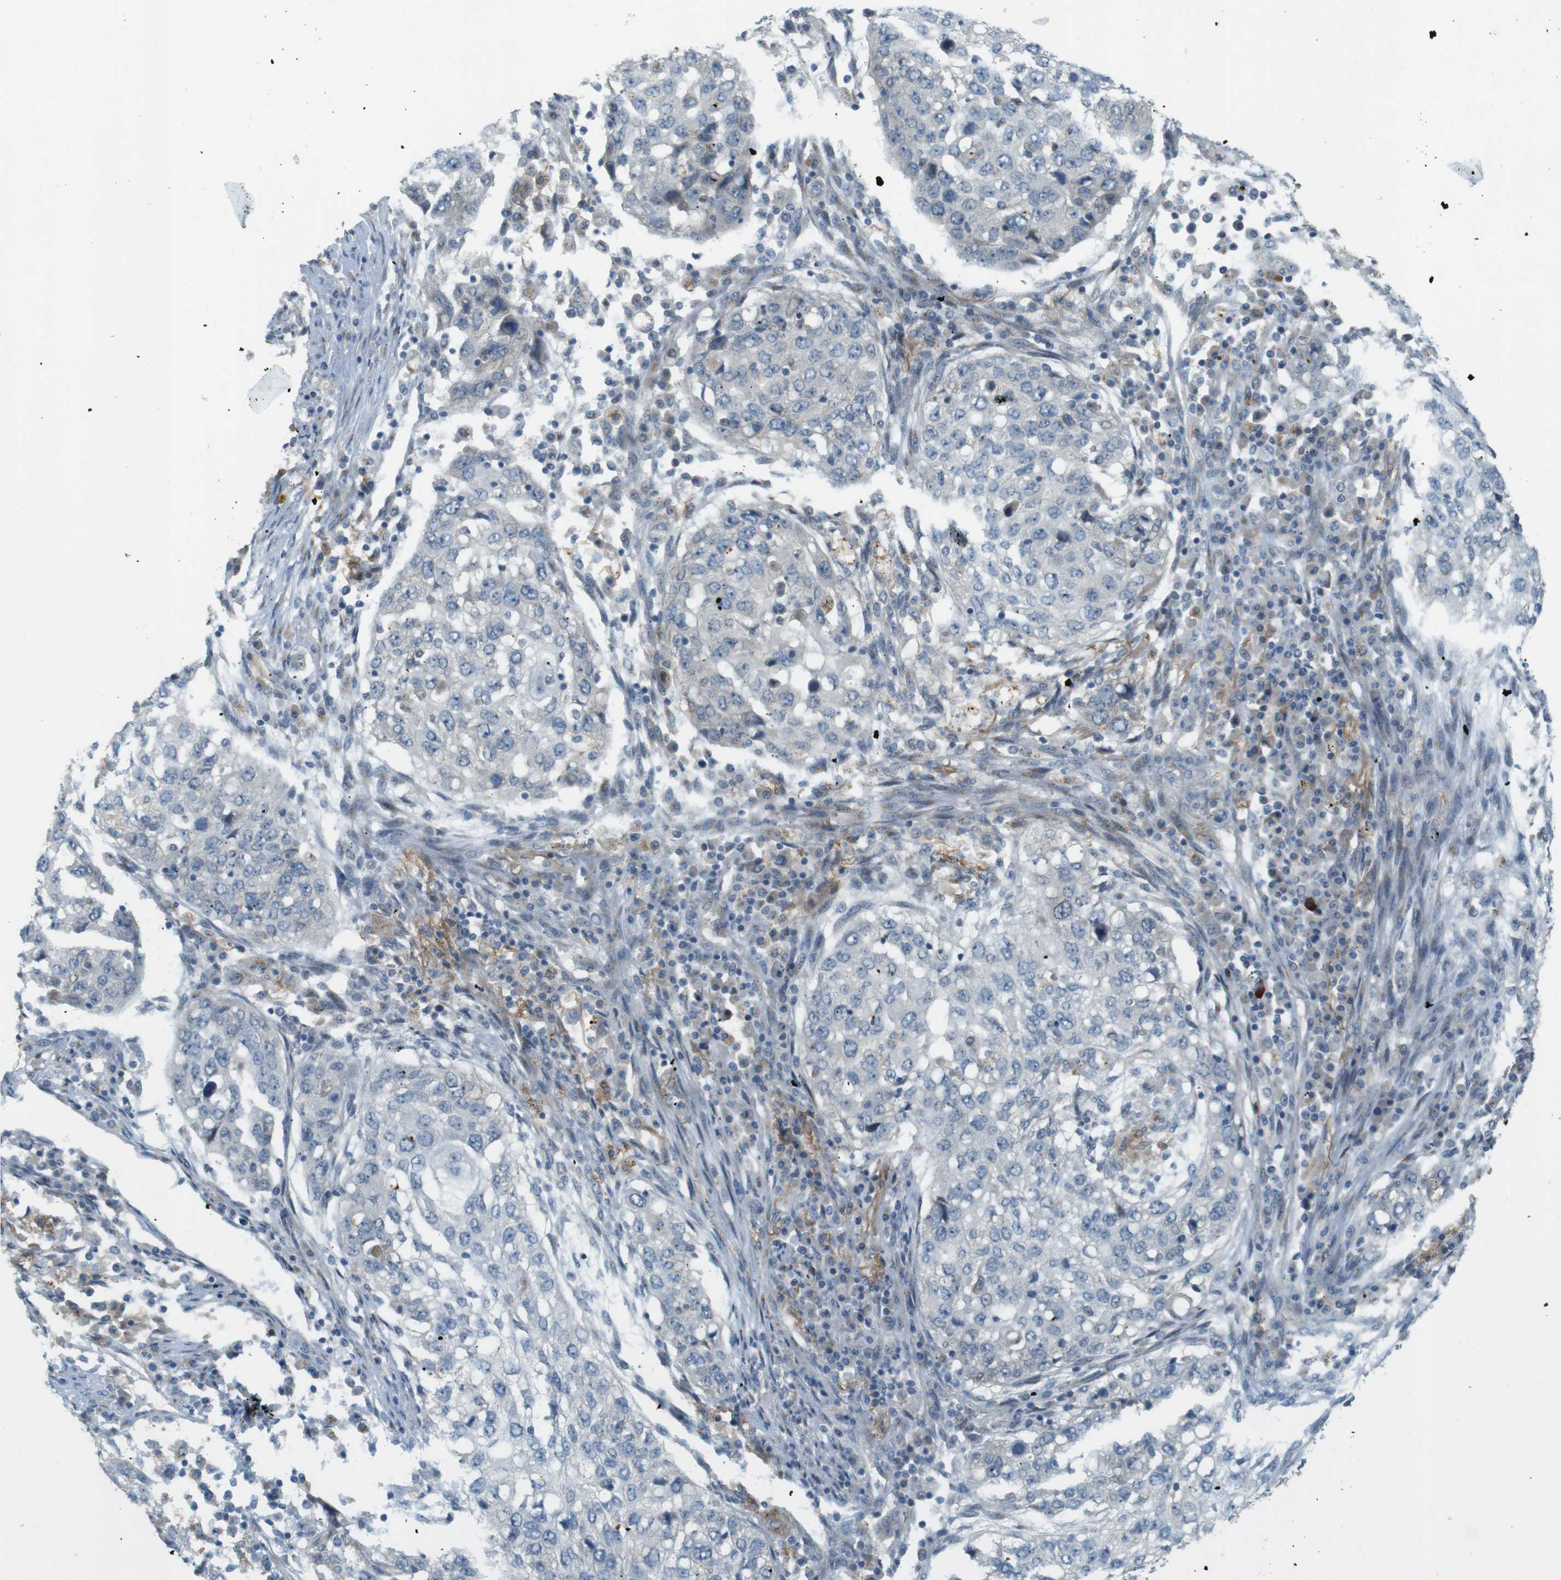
{"staining": {"intensity": "negative", "quantity": "none", "location": "none"}, "tissue": "lung cancer", "cell_type": "Tumor cells", "image_type": "cancer", "snomed": [{"axis": "morphology", "description": "Squamous cell carcinoma, NOS"}, {"axis": "topography", "description": "Lung"}], "caption": "Micrograph shows no protein staining in tumor cells of lung squamous cell carcinoma tissue. (DAB (3,3'-diaminobenzidine) immunohistochemistry with hematoxylin counter stain).", "gene": "UGT8", "patient": {"sex": "female", "age": 63}}